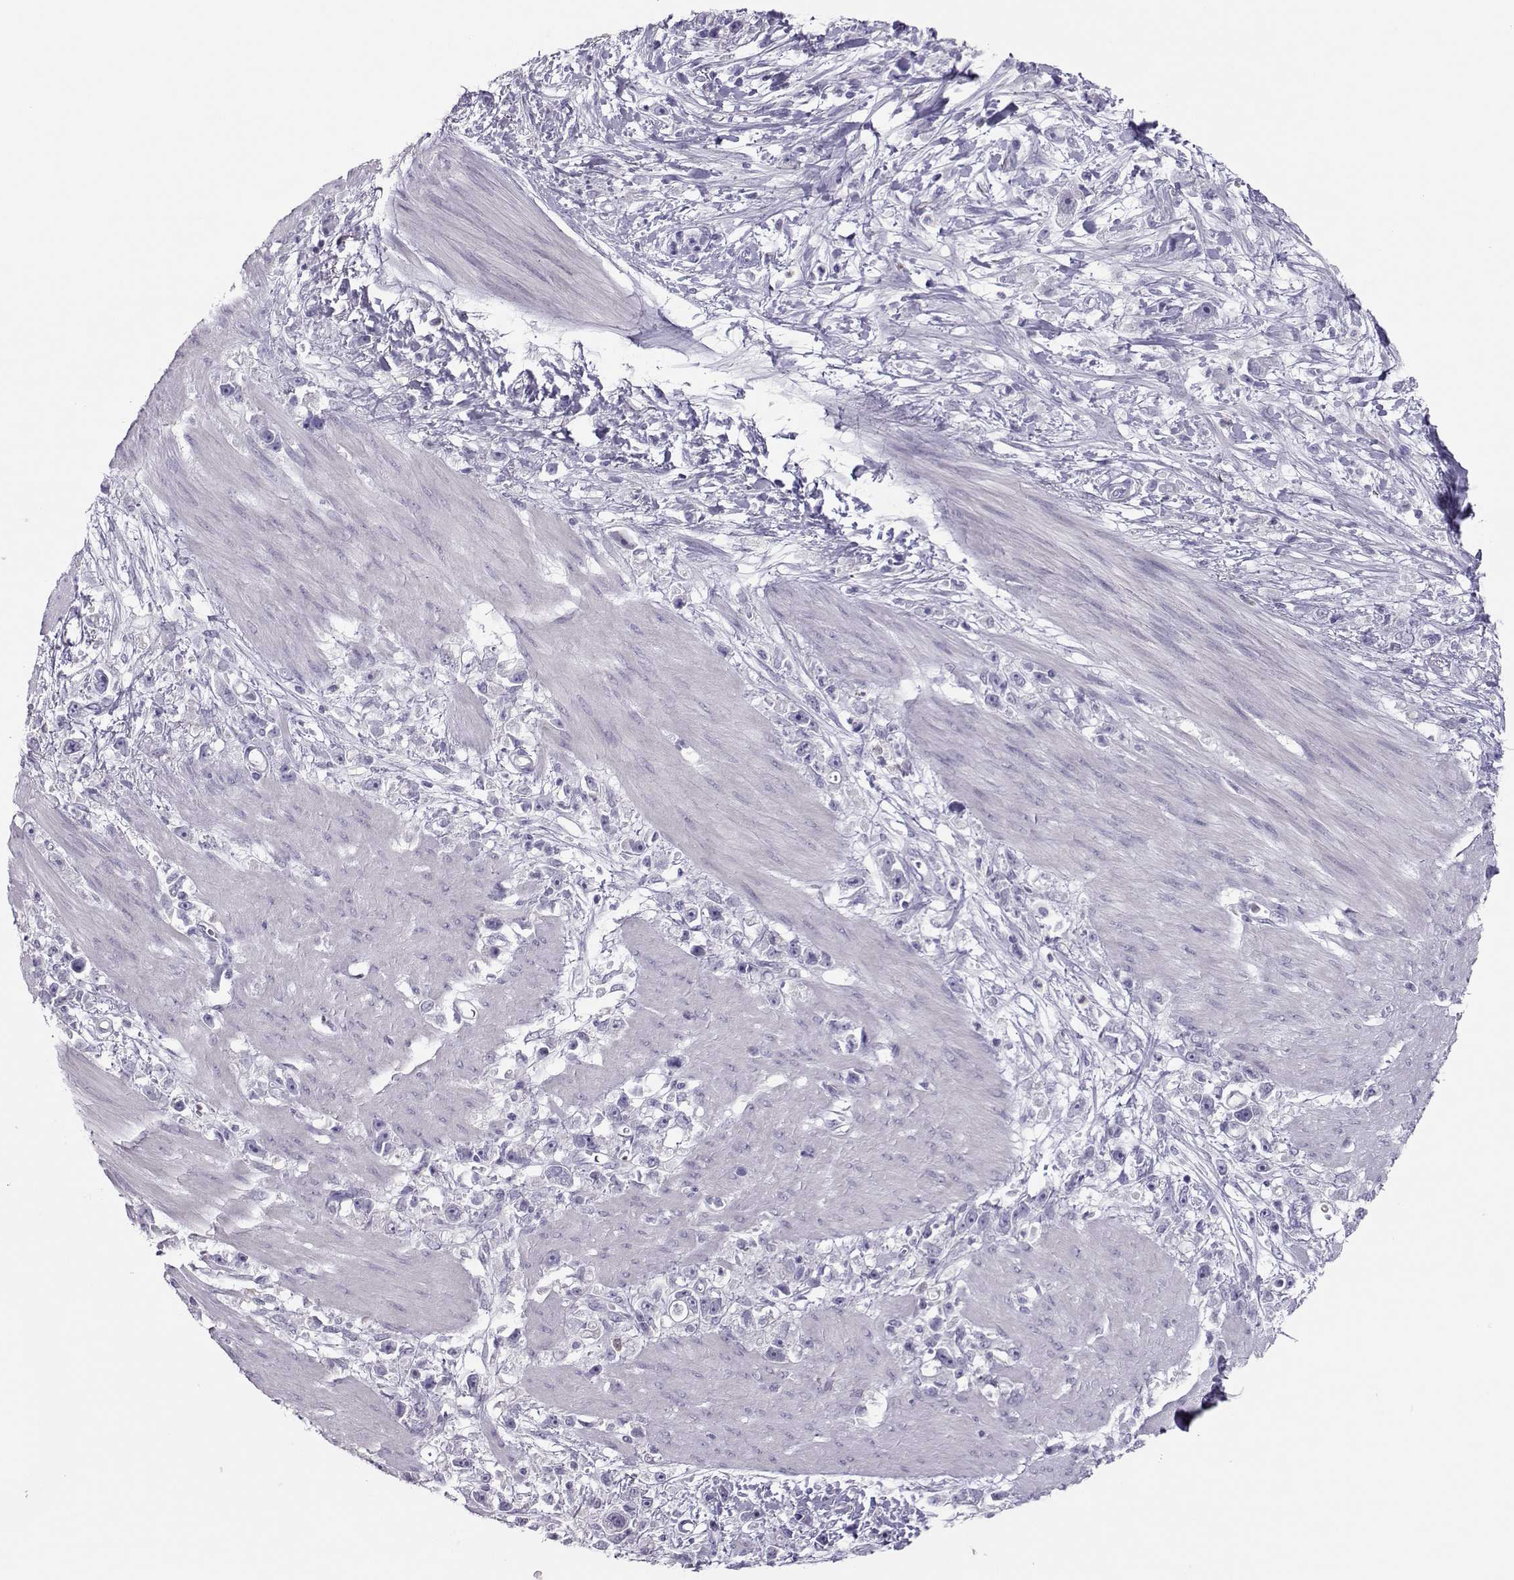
{"staining": {"intensity": "negative", "quantity": "none", "location": "none"}, "tissue": "stomach cancer", "cell_type": "Tumor cells", "image_type": "cancer", "snomed": [{"axis": "morphology", "description": "Adenocarcinoma, NOS"}, {"axis": "topography", "description": "Stomach"}], "caption": "IHC histopathology image of neoplastic tissue: human stomach adenocarcinoma stained with DAB exhibits no significant protein staining in tumor cells.", "gene": "TRPM7", "patient": {"sex": "female", "age": 59}}